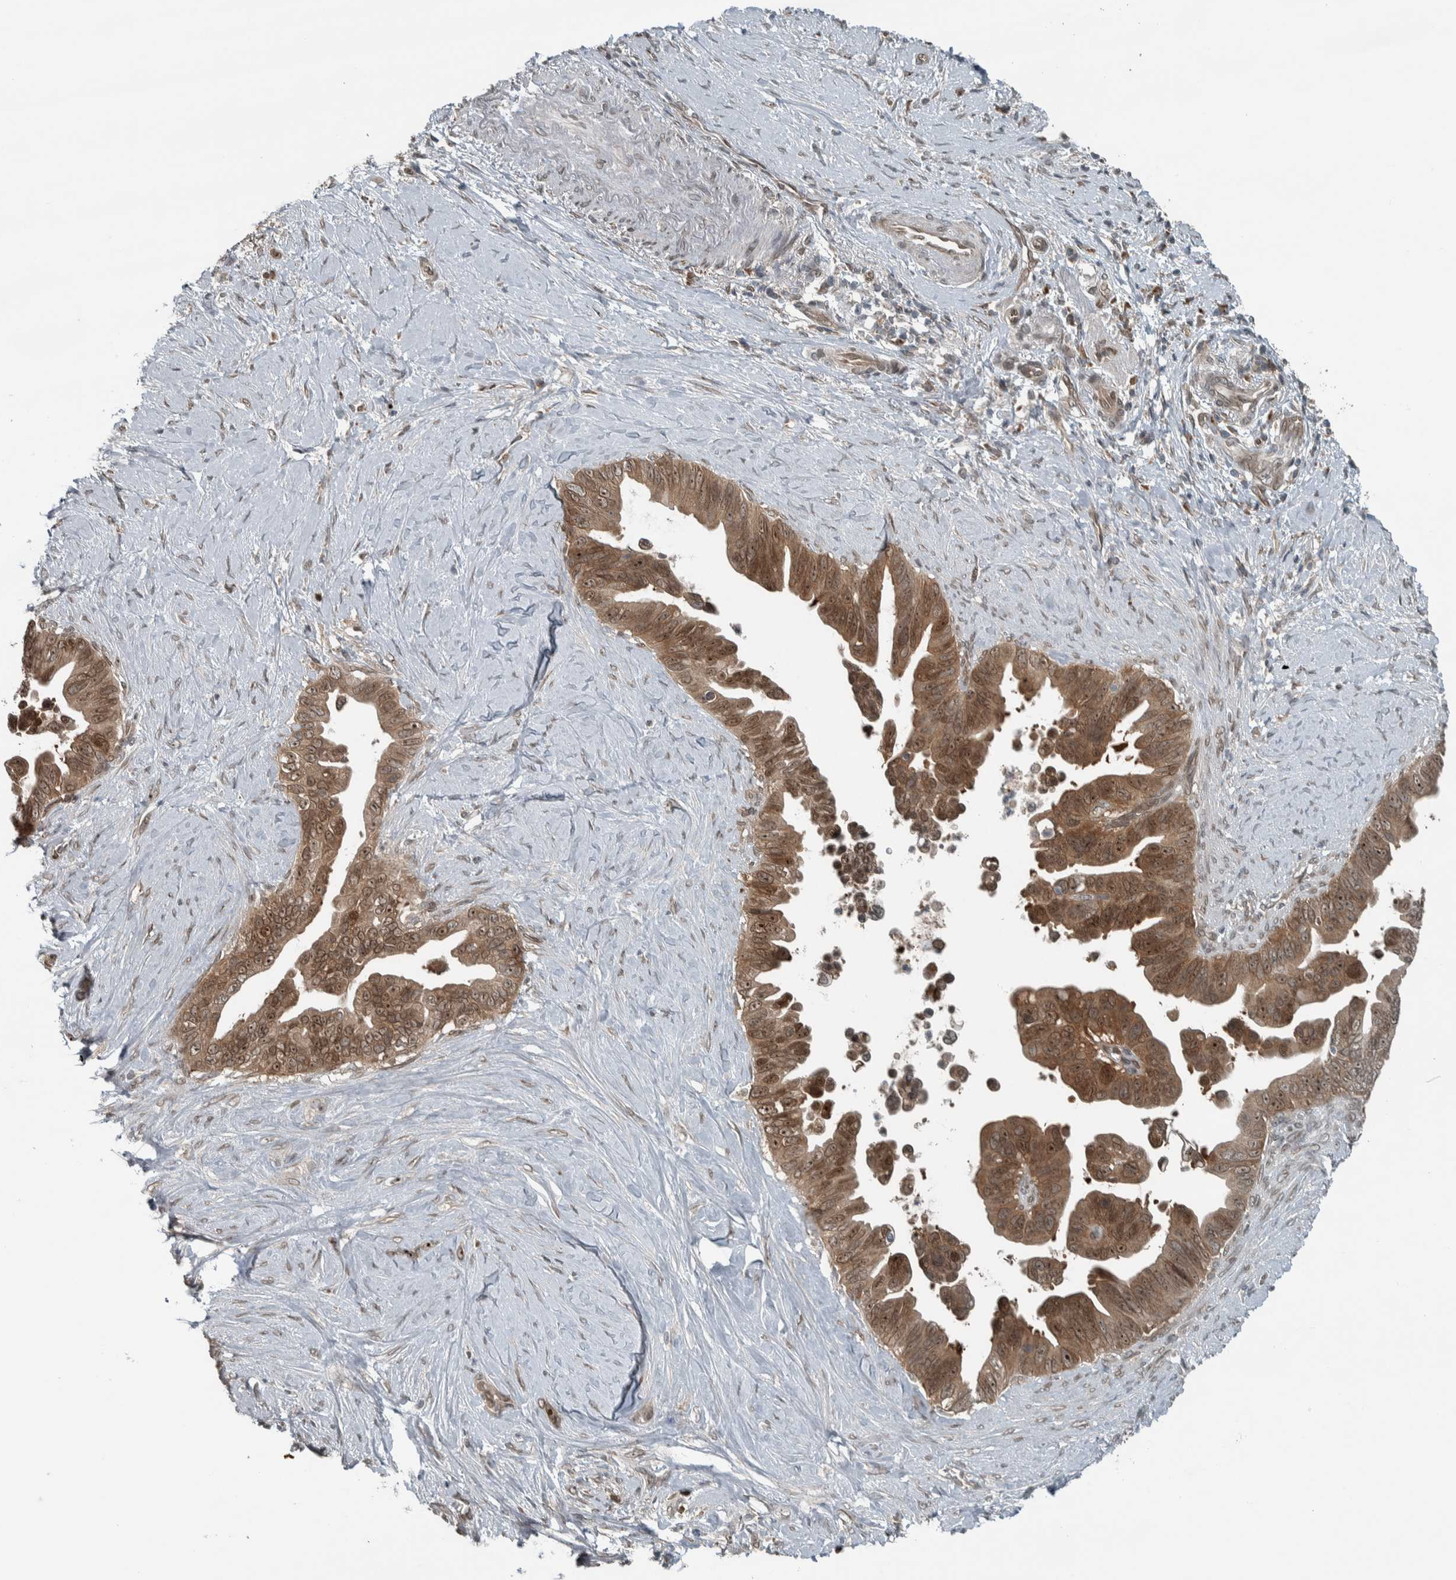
{"staining": {"intensity": "moderate", "quantity": ">75%", "location": "cytoplasmic/membranous,nuclear"}, "tissue": "pancreatic cancer", "cell_type": "Tumor cells", "image_type": "cancer", "snomed": [{"axis": "morphology", "description": "Adenocarcinoma, NOS"}, {"axis": "topography", "description": "Pancreas"}], "caption": "Pancreatic adenocarcinoma stained for a protein (brown) exhibits moderate cytoplasmic/membranous and nuclear positive expression in about >75% of tumor cells.", "gene": "XPO5", "patient": {"sex": "female", "age": 72}}